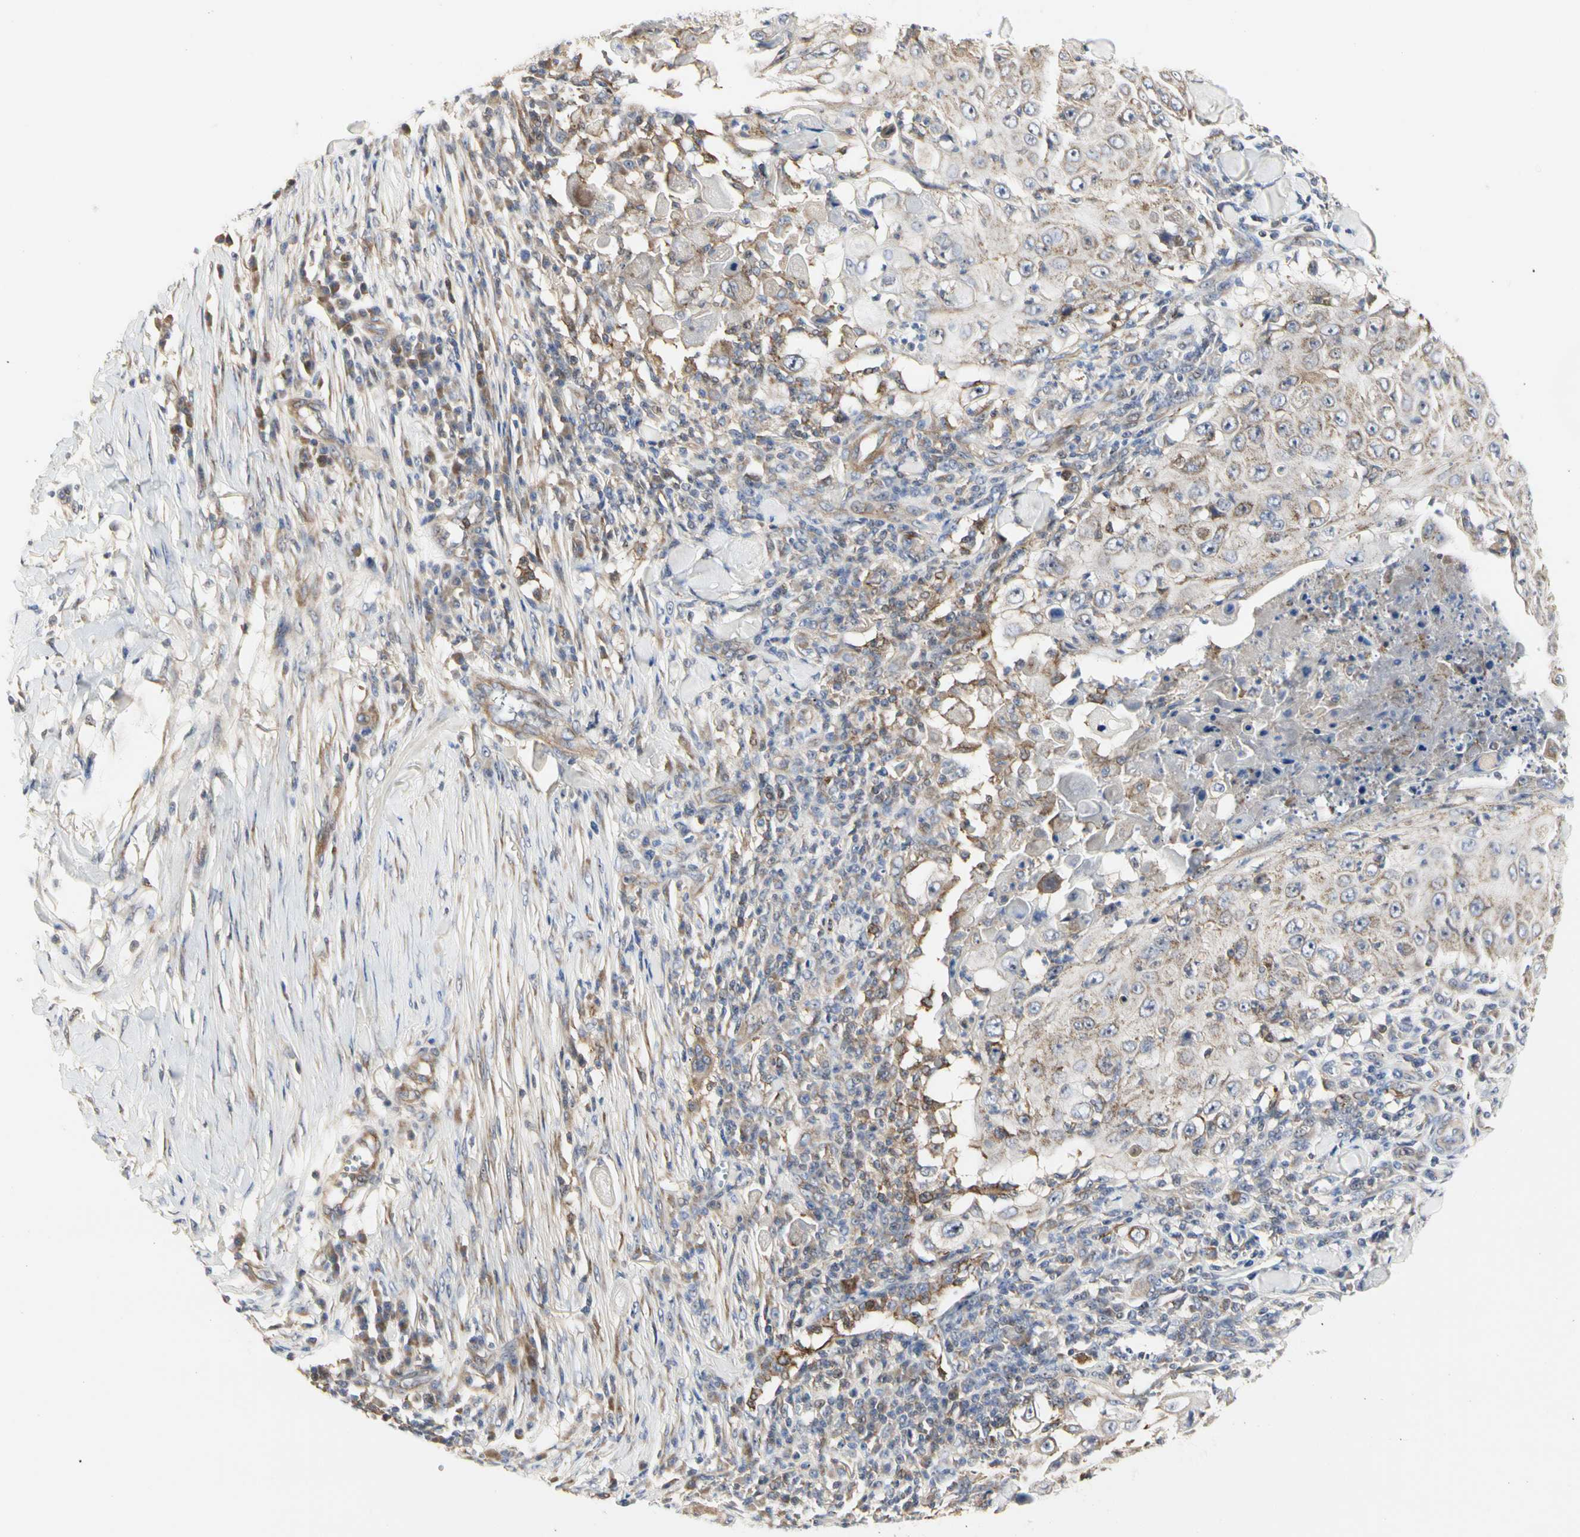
{"staining": {"intensity": "moderate", "quantity": "25%-75%", "location": "cytoplasmic/membranous"}, "tissue": "skin cancer", "cell_type": "Tumor cells", "image_type": "cancer", "snomed": [{"axis": "morphology", "description": "Squamous cell carcinoma, NOS"}, {"axis": "topography", "description": "Skin"}], "caption": "An IHC image of tumor tissue is shown. Protein staining in brown shows moderate cytoplasmic/membranous positivity in skin squamous cell carcinoma within tumor cells.", "gene": "SHANK2", "patient": {"sex": "male", "age": 86}}